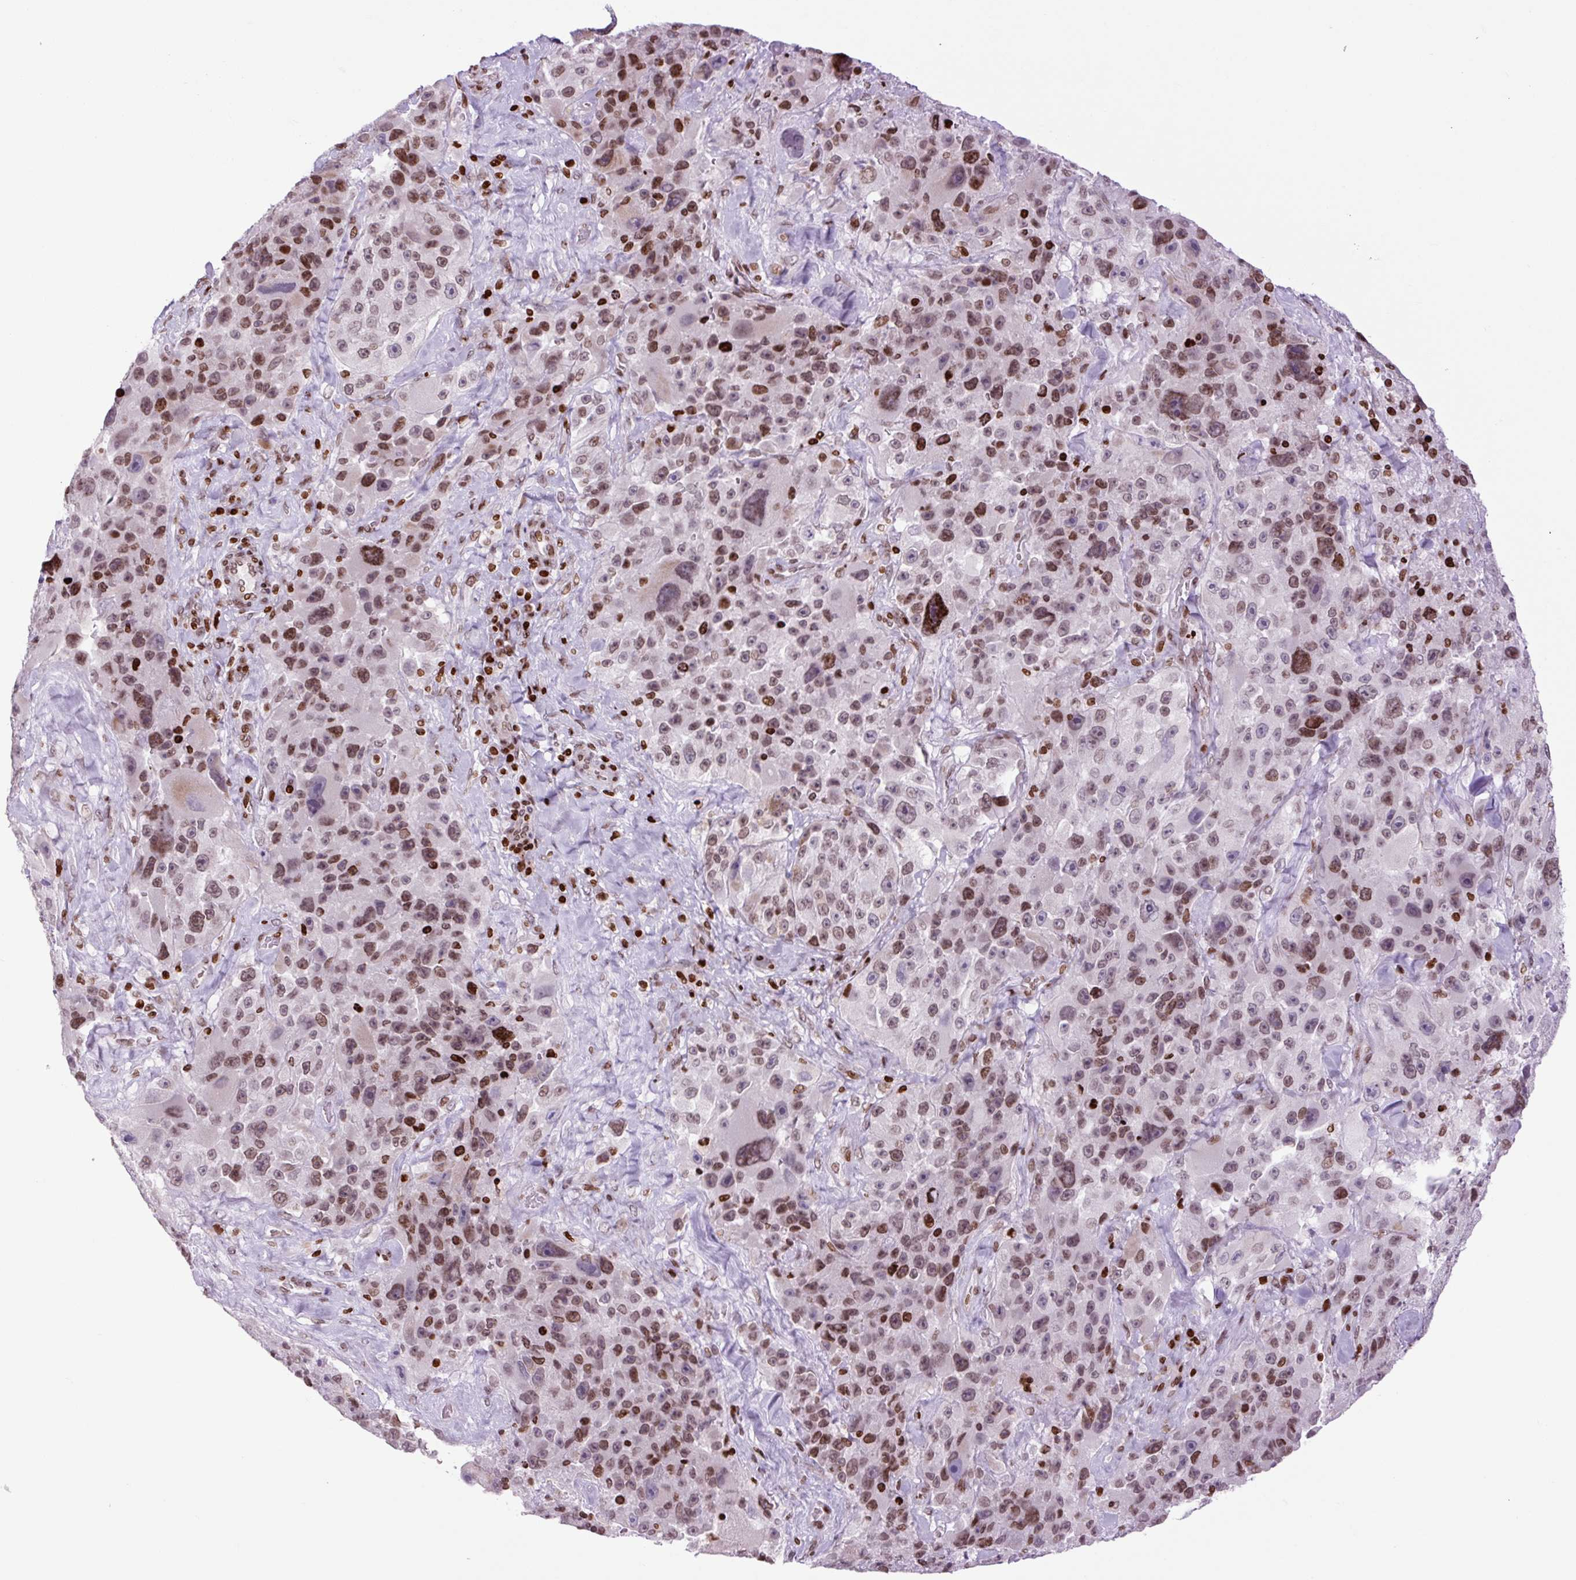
{"staining": {"intensity": "moderate", "quantity": ">75%", "location": "nuclear"}, "tissue": "melanoma", "cell_type": "Tumor cells", "image_type": "cancer", "snomed": [{"axis": "morphology", "description": "Malignant melanoma, Metastatic site"}, {"axis": "topography", "description": "Lymph node"}], "caption": "Protein analysis of melanoma tissue shows moderate nuclear expression in about >75% of tumor cells.", "gene": "H1-3", "patient": {"sex": "male", "age": 62}}